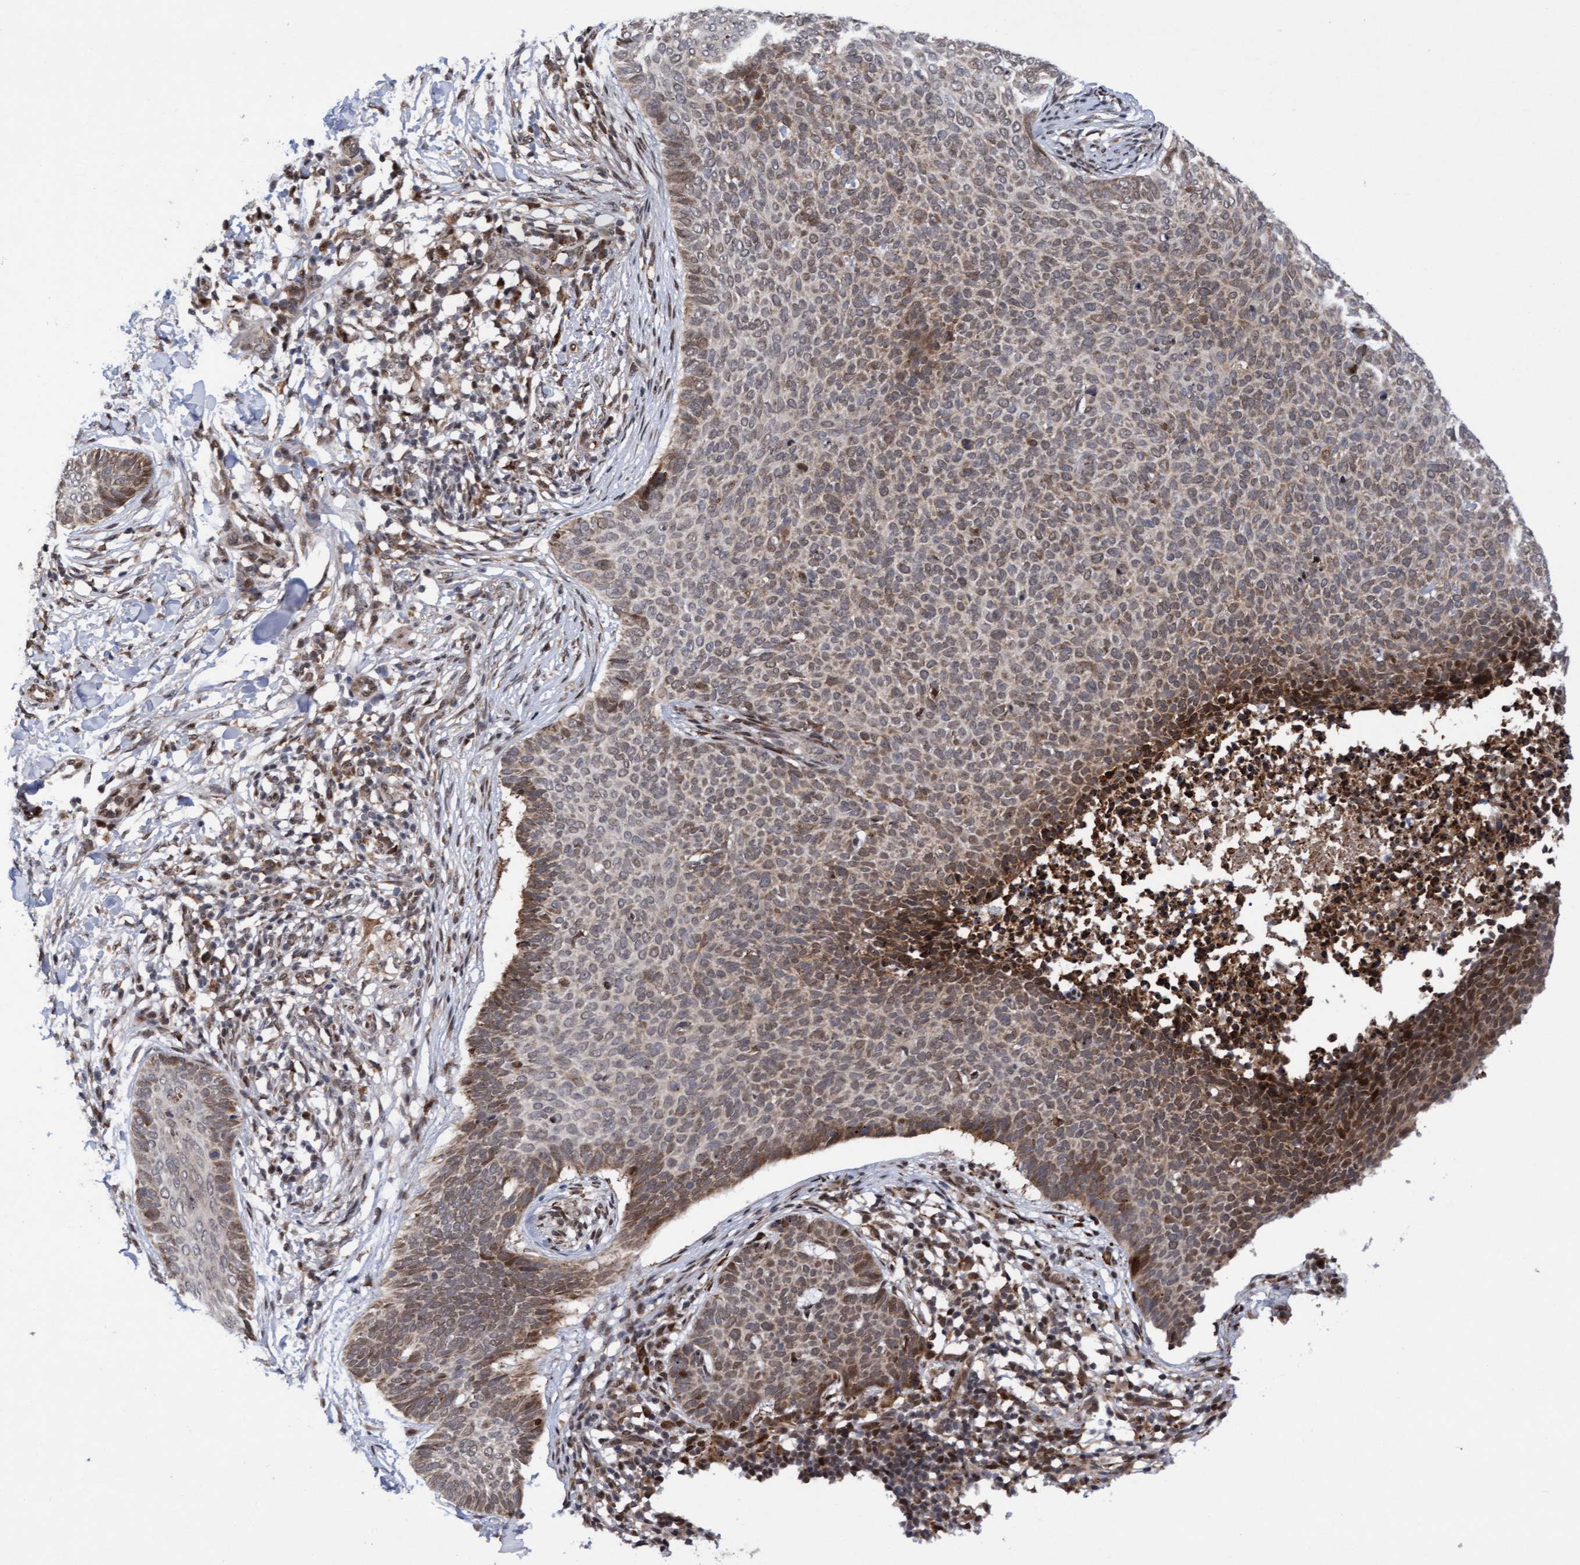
{"staining": {"intensity": "moderate", "quantity": "25%-75%", "location": "cytoplasmic/membranous"}, "tissue": "skin cancer", "cell_type": "Tumor cells", "image_type": "cancer", "snomed": [{"axis": "morphology", "description": "Normal tissue, NOS"}, {"axis": "morphology", "description": "Basal cell carcinoma"}, {"axis": "topography", "description": "Skin"}], "caption": "Immunohistochemistry of skin basal cell carcinoma displays medium levels of moderate cytoplasmic/membranous staining in about 25%-75% of tumor cells. The protein of interest is shown in brown color, while the nuclei are stained blue.", "gene": "TANC2", "patient": {"sex": "male", "age": 50}}